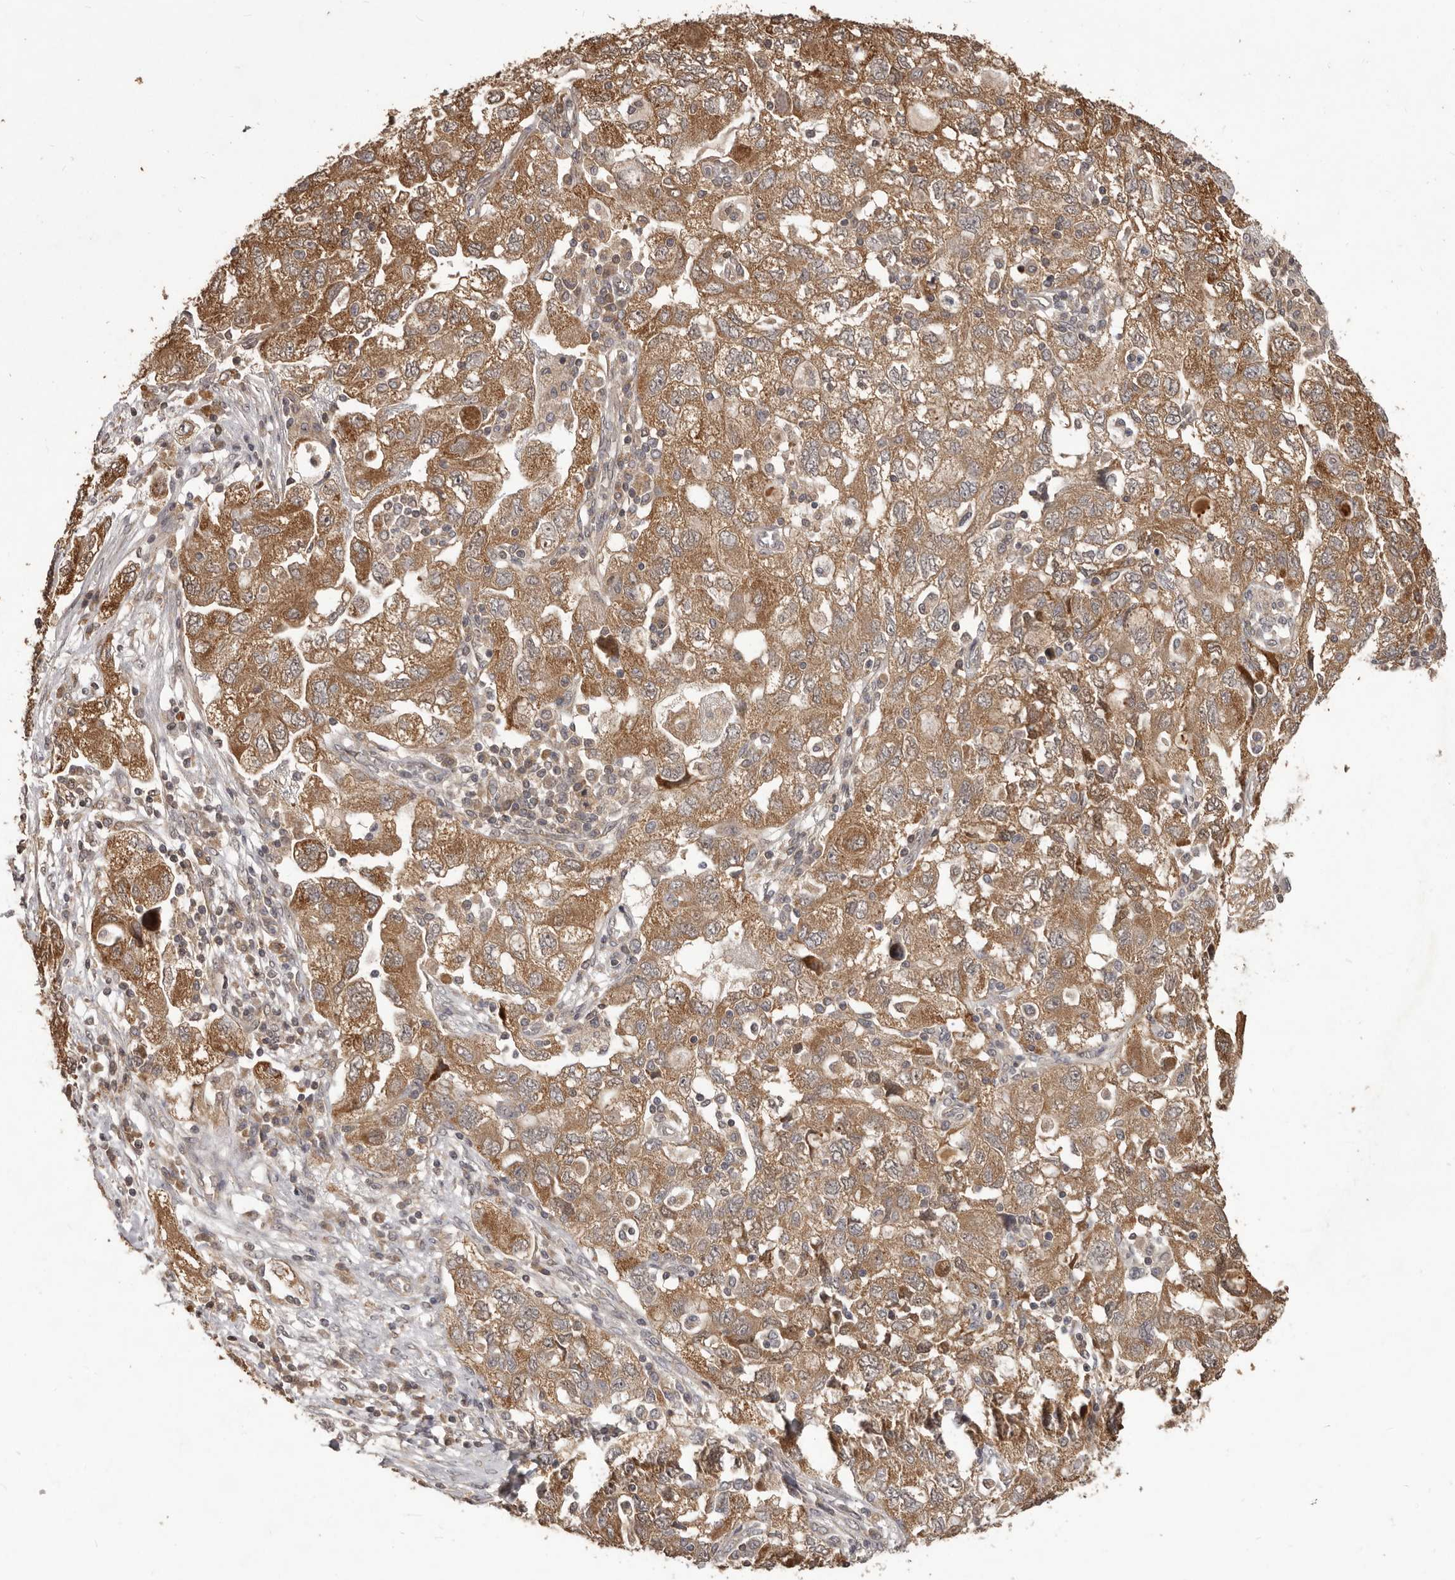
{"staining": {"intensity": "strong", "quantity": ">75%", "location": "cytoplasmic/membranous"}, "tissue": "ovarian cancer", "cell_type": "Tumor cells", "image_type": "cancer", "snomed": [{"axis": "morphology", "description": "Carcinoma, NOS"}, {"axis": "morphology", "description": "Cystadenocarcinoma, serous, NOS"}, {"axis": "topography", "description": "Ovary"}], "caption": "Immunohistochemistry micrograph of neoplastic tissue: human ovarian cancer stained using immunohistochemistry displays high levels of strong protein expression localized specifically in the cytoplasmic/membranous of tumor cells, appearing as a cytoplasmic/membranous brown color.", "gene": "MTO1", "patient": {"sex": "female", "age": 69}}